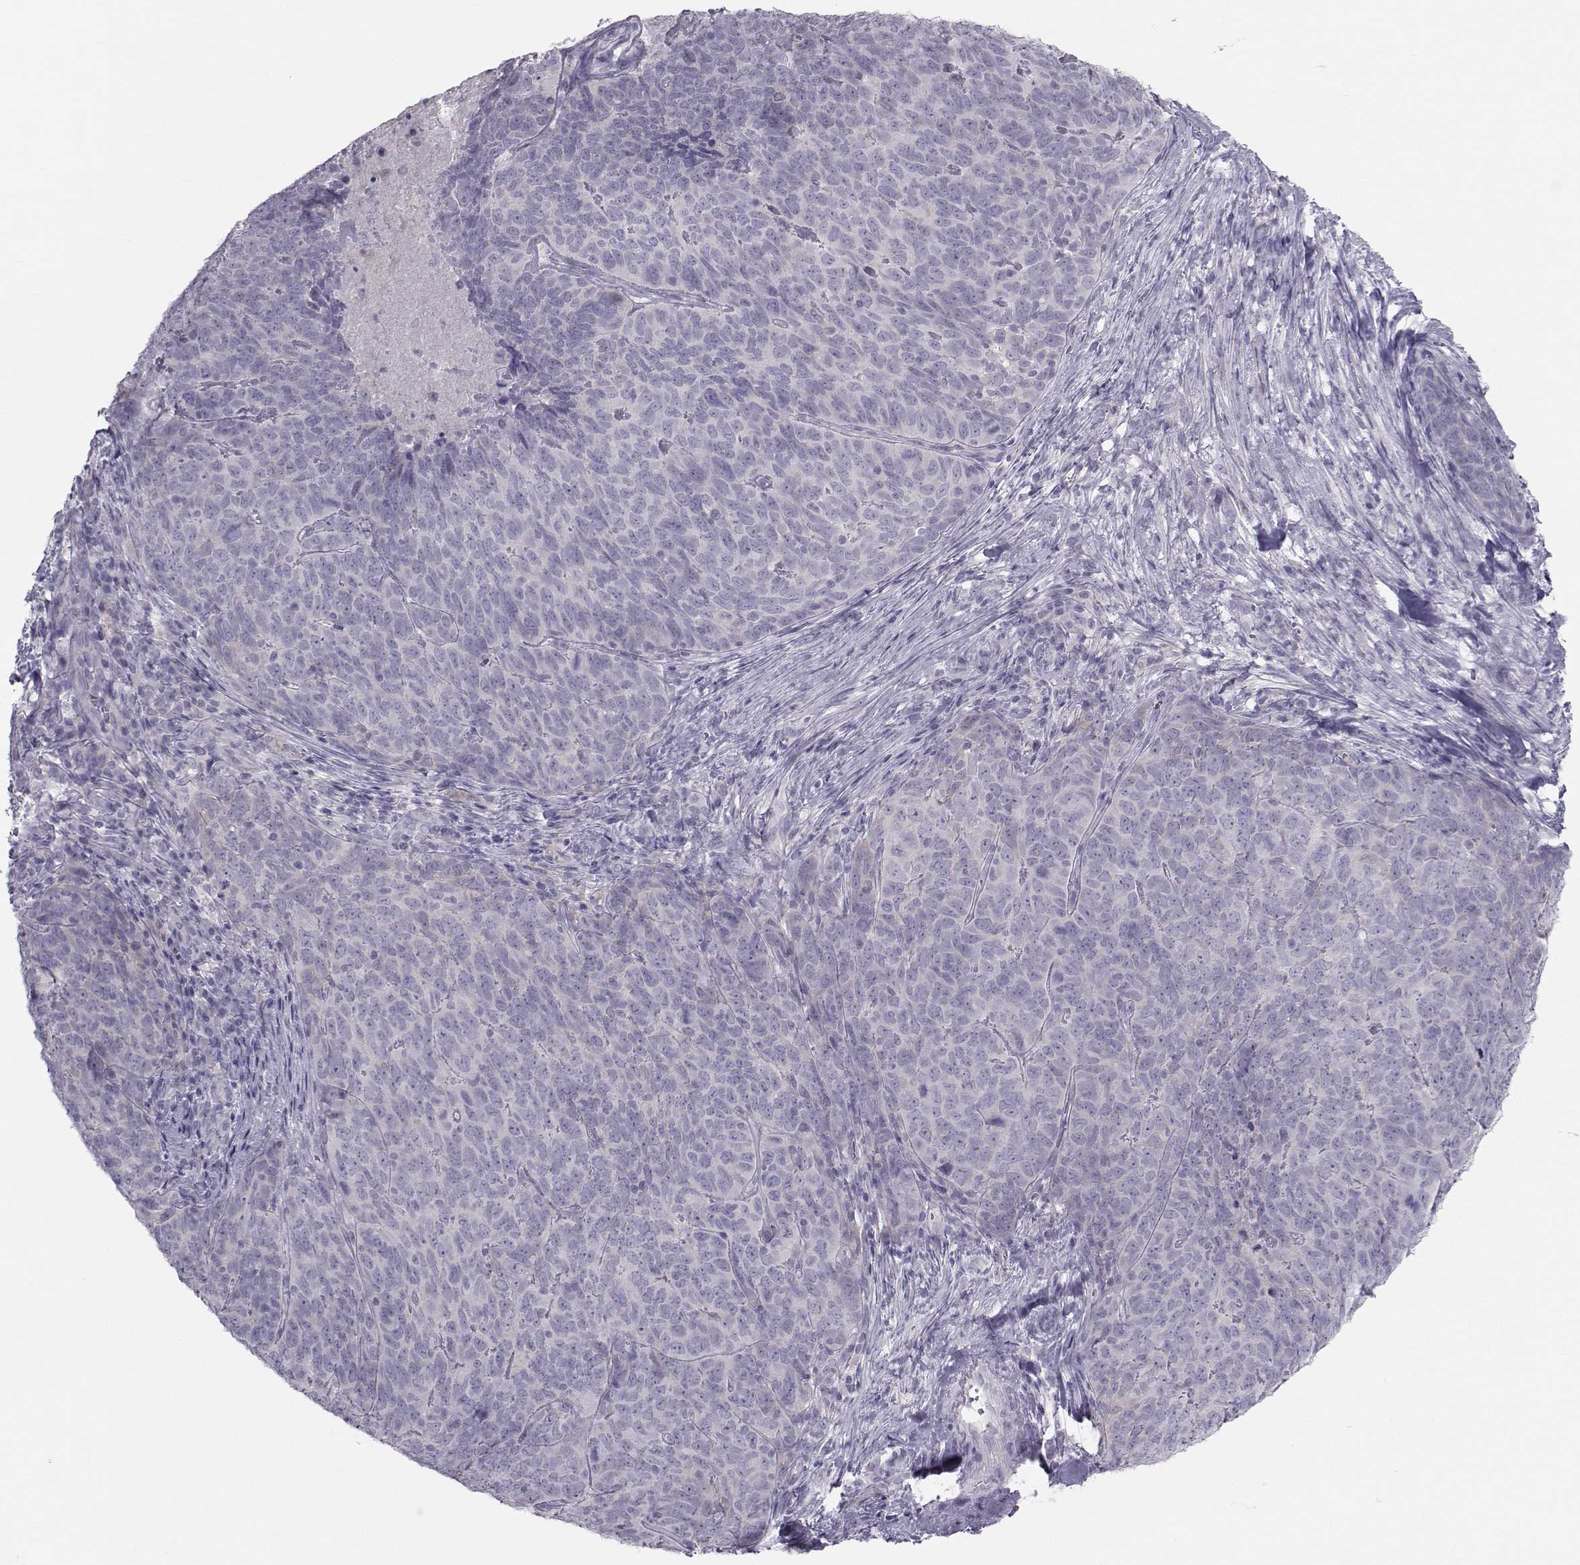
{"staining": {"intensity": "negative", "quantity": "none", "location": "none"}, "tissue": "skin cancer", "cell_type": "Tumor cells", "image_type": "cancer", "snomed": [{"axis": "morphology", "description": "Squamous cell carcinoma, NOS"}, {"axis": "topography", "description": "Skin"}, {"axis": "topography", "description": "Anal"}], "caption": "DAB (3,3'-diaminobenzidine) immunohistochemical staining of human skin squamous cell carcinoma shows no significant staining in tumor cells. The staining is performed using DAB brown chromogen with nuclei counter-stained in using hematoxylin.", "gene": "GARIN3", "patient": {"sex": "female", "age": 51}}